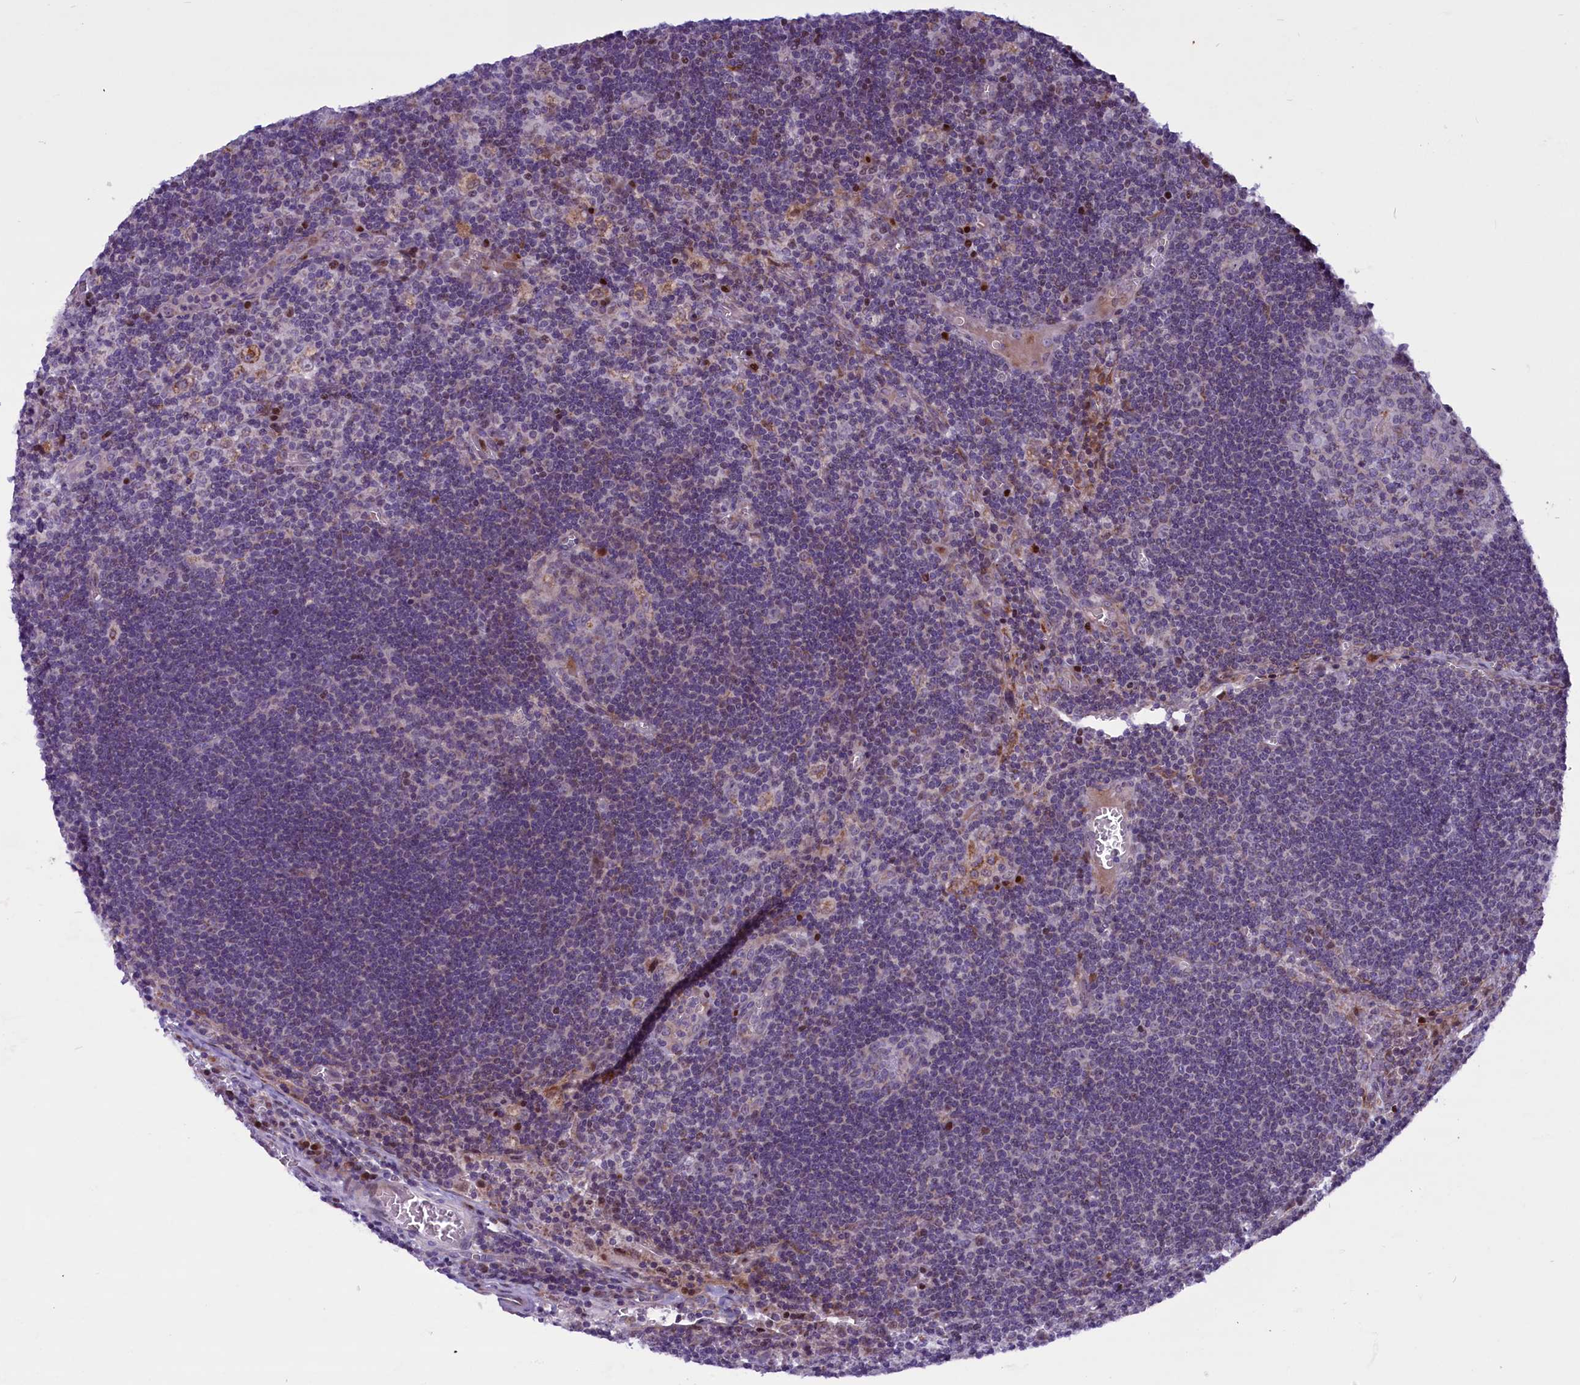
{"staining": {"intensity": "weak", "quantity": "<25%", "location": "cytoplasmic/membranous"}, "tissue": "lymph node", "cell_type": "Germinal center cells", "image_type": "normal", "snomed": [{"axis": "morphology", "description": "Normal tissue, NOS"}, {"axis": "topography", "description": "Lymph node"}], "caption": "The photomicrograph reveals no staining of germinal center cells in unremarkable lymph node.", "gene": "MIEF2", "patient": {"sex": "female", "age": 73}}